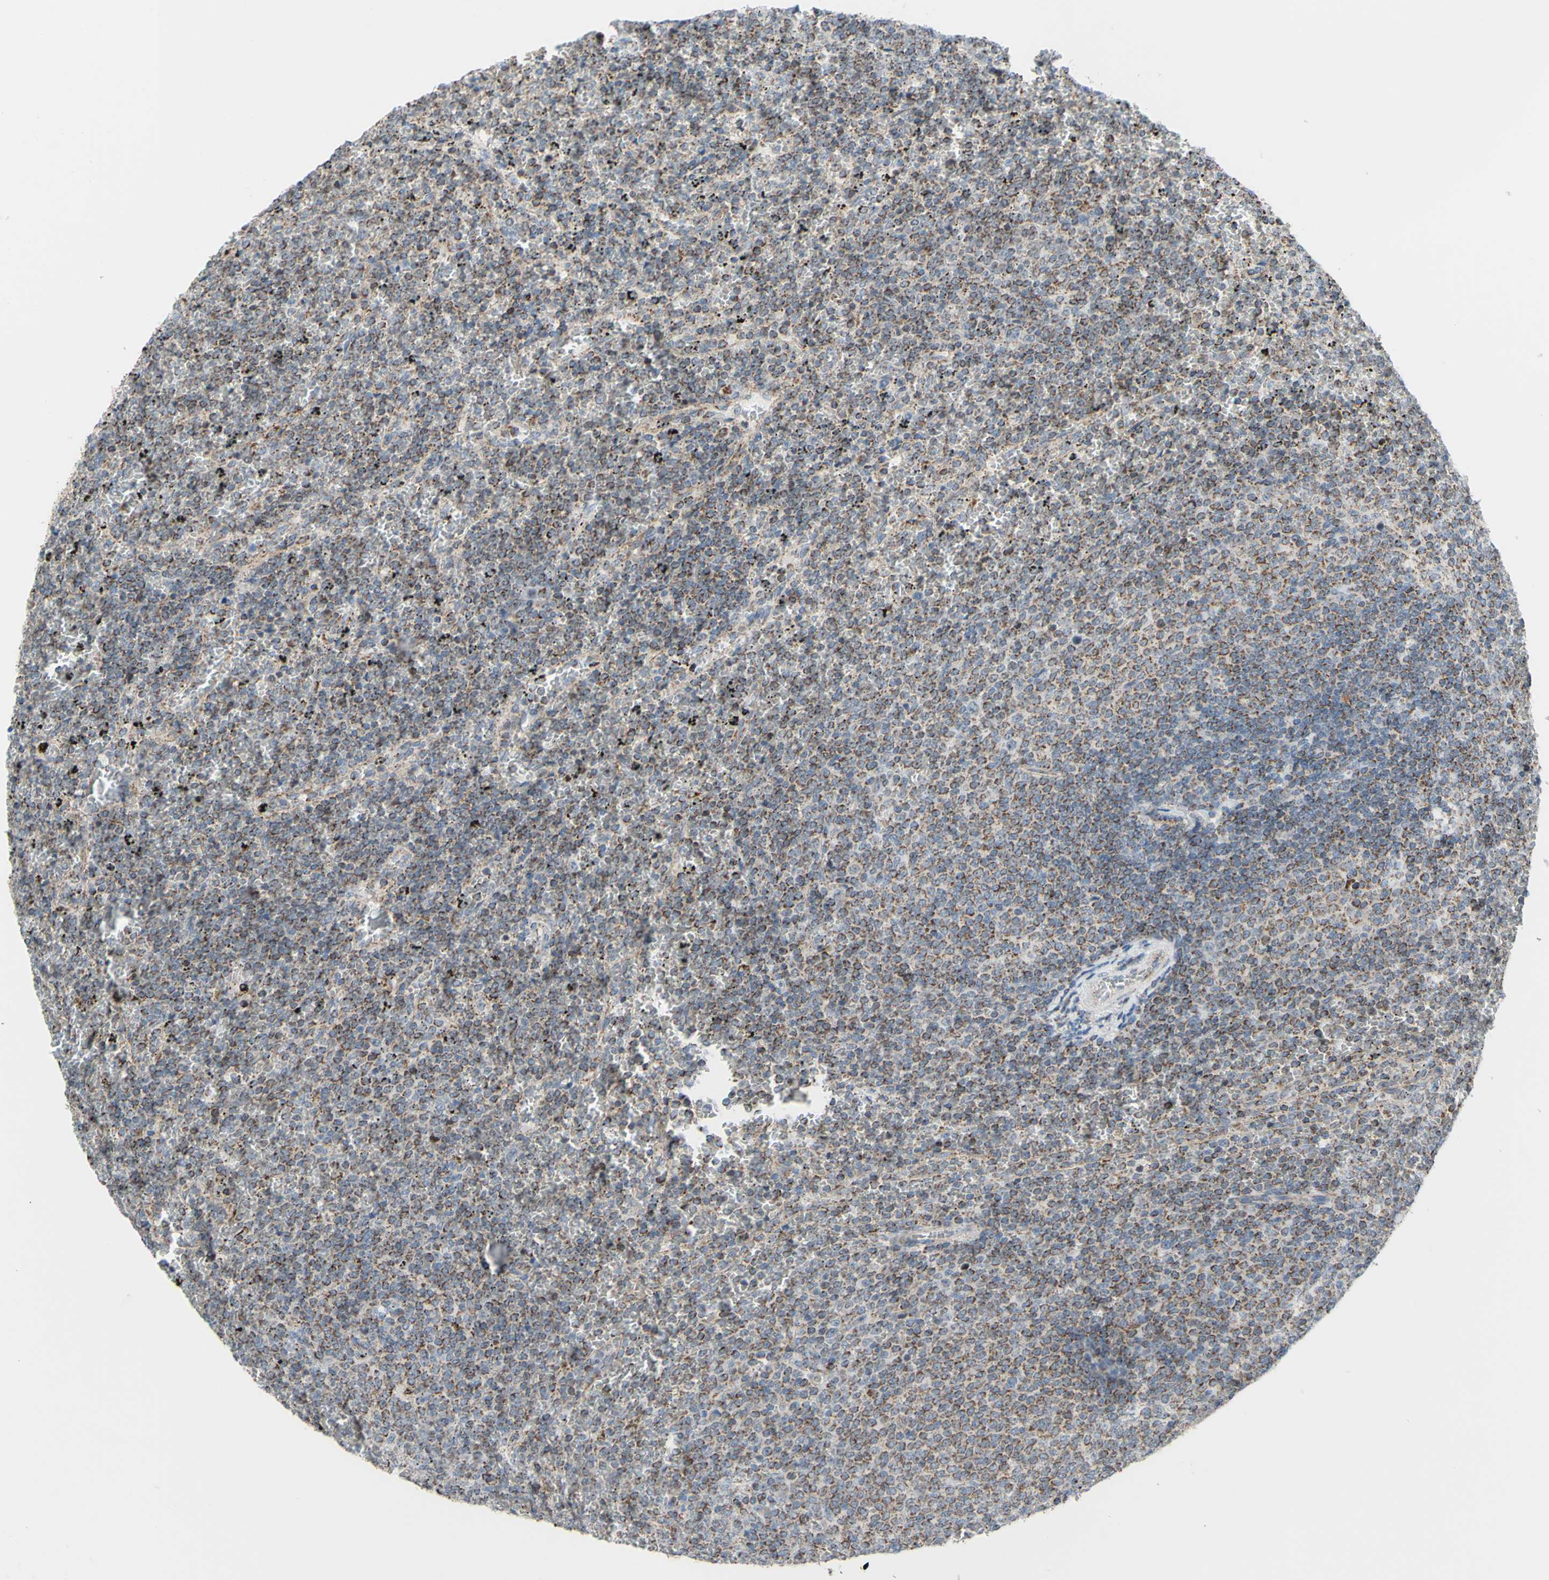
{"staining": {"intensity": "moderate", "quantity": "25%-75%", "location": "cytoplasmic/membranous"}, "tissue": "lymphoma", "cell_type": "Tumor cells", "image_type": "cancer", "snomed": [{"axis": "morphology", "description": "Malignant lymphoma, non-Hodgkin's type, Low grade"}, {"axis": "topography", "description": "Spleen"}], "caption": "Tumor cells demonstrate medium levels of moderate cytoplasmic/membranous expression in about 25%-75% of cells in lymphoma.", "gene": "GLT8D1", "patient": {"sex": "female", "age": 77}}